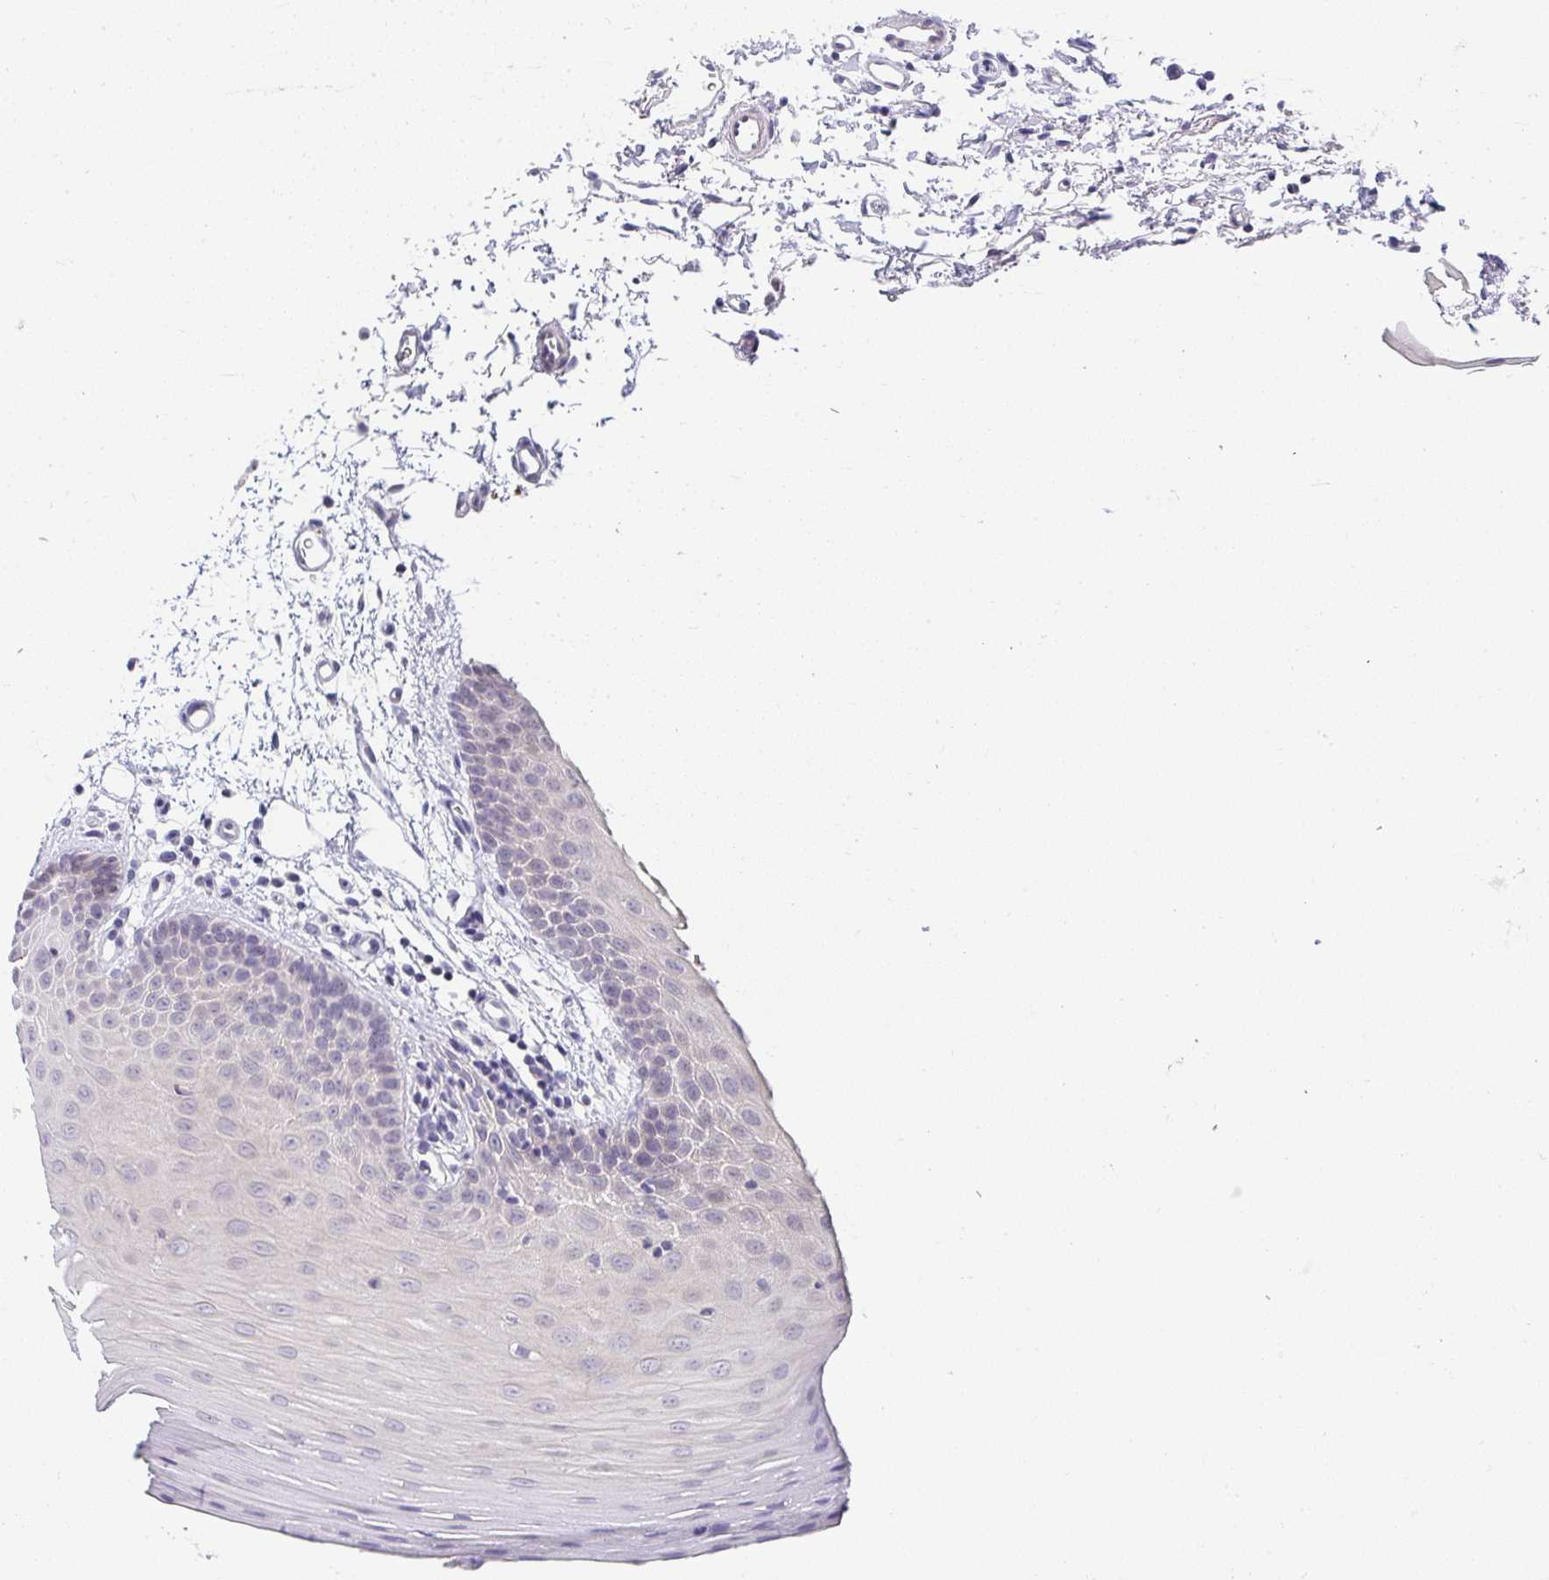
{"staining": {"intensity": "negative", "quantity": "none", "location": "none"}, "tissue": "oral mucosa", "cell_type": "Squamous epithelial cells", "image_type": "normal", "snomed": [{"axis": "morphology", "description": "Normal tissue, NOS"}, {"axis": "topography", "description": "Oral tissue"}], "caption": "IHC image of normal oral mucosa: oral mucosa stained with DAB (3,3'-diaminobenzidine) demonstrates no significant protein expression in squamous epithelial cells.", "gene": "CACNA1S", "patient": {"sex": "female", "age": 81}}